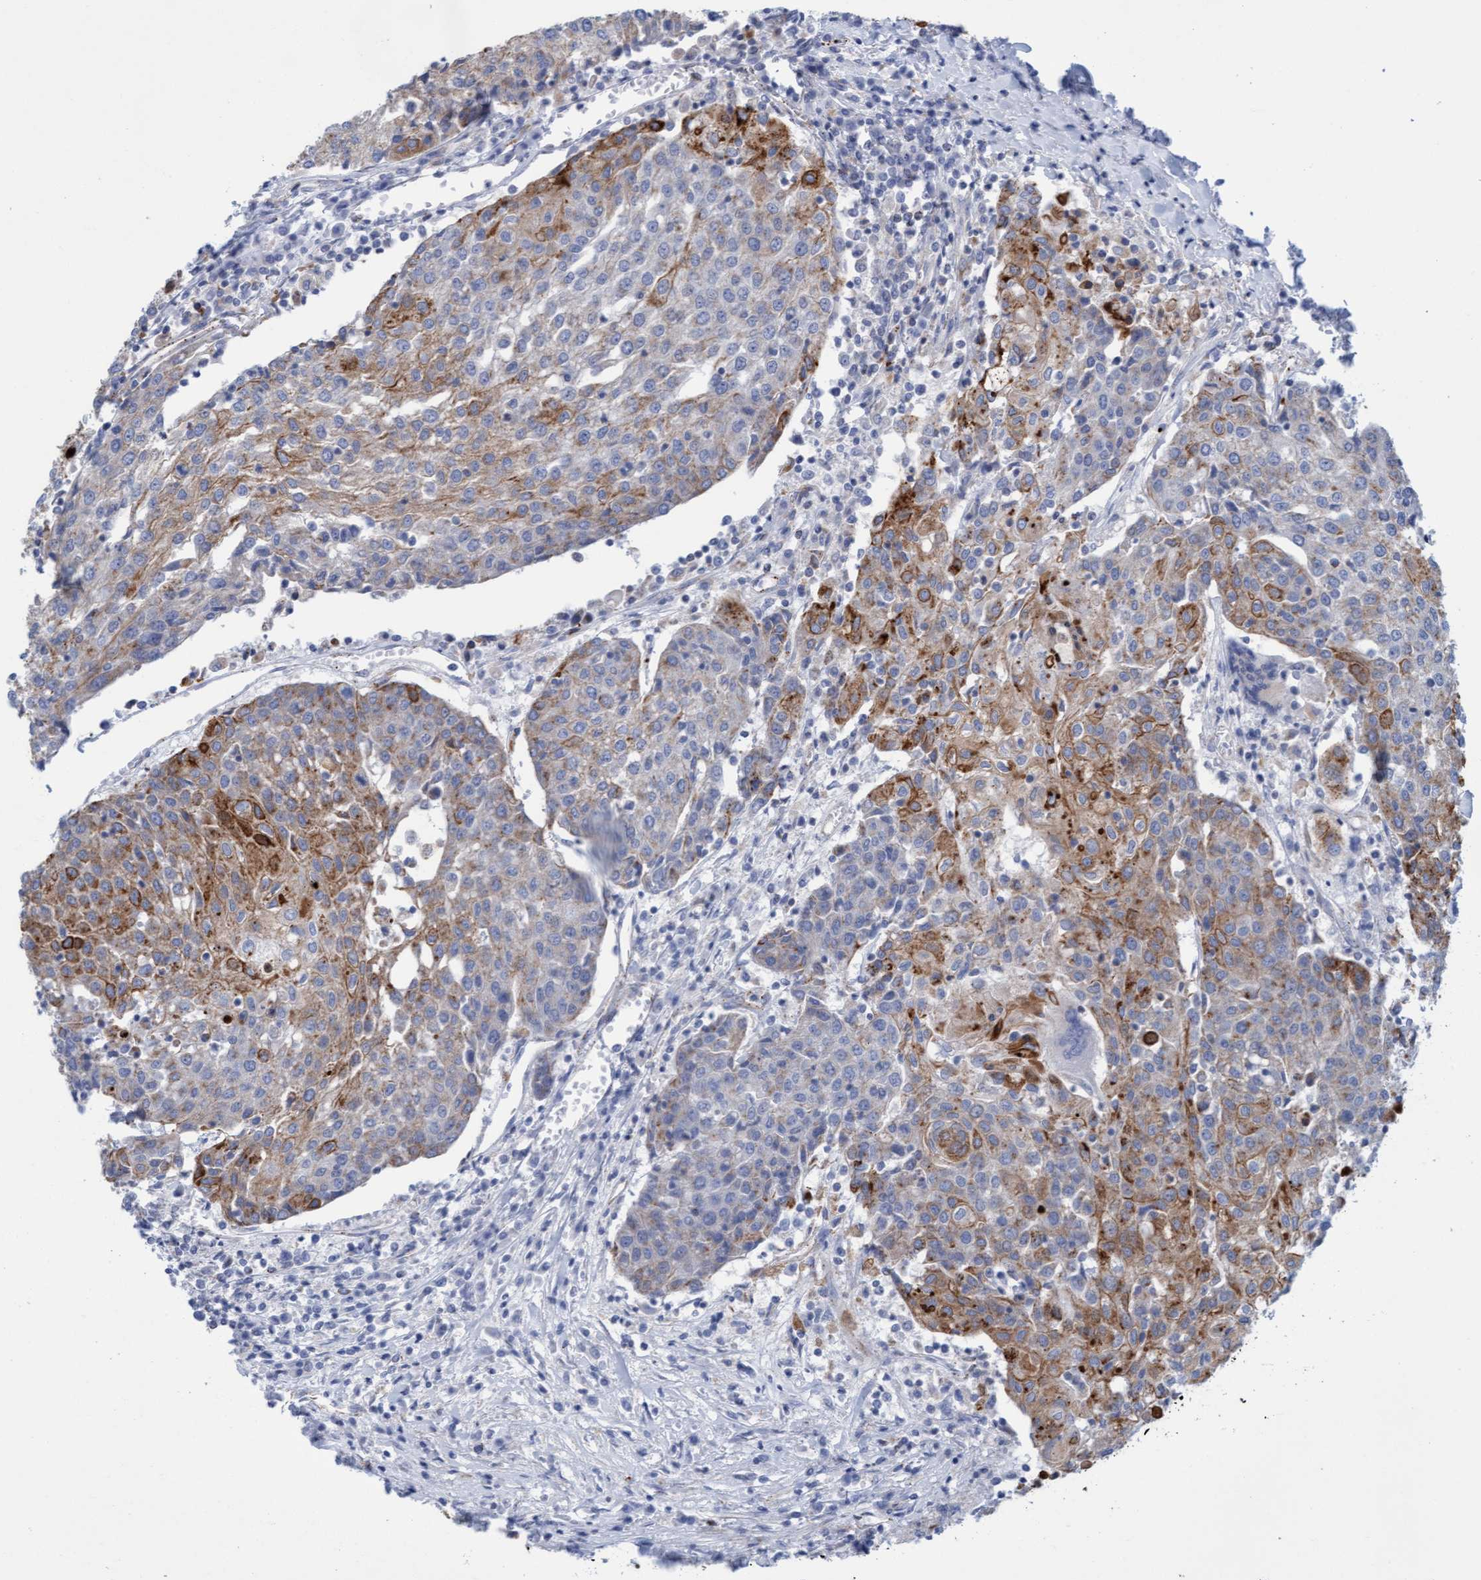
{"staining": {"intensity": "moderate", "quantity": "25%-75%", "location": "cytoplasmic/membranous"}, "tissue": "urothelial cancer", "cell_type": "Tumor cells", "image_type": "cancer", "snomed": [{"axis": "morphology", "description": "Urothelial carcinoma, High grade"}, {"axis": "topography", "description": "Urinary bladder"}], "caption": "Urothelial carcinoma (high-grade) stained with a brown dye demonstrates moderate cytoplasmic/membranous positive expression in about 25%-75% of tumor cells.", "gene": "SGSH", "patient": {"sex": "female", "age": 85}}